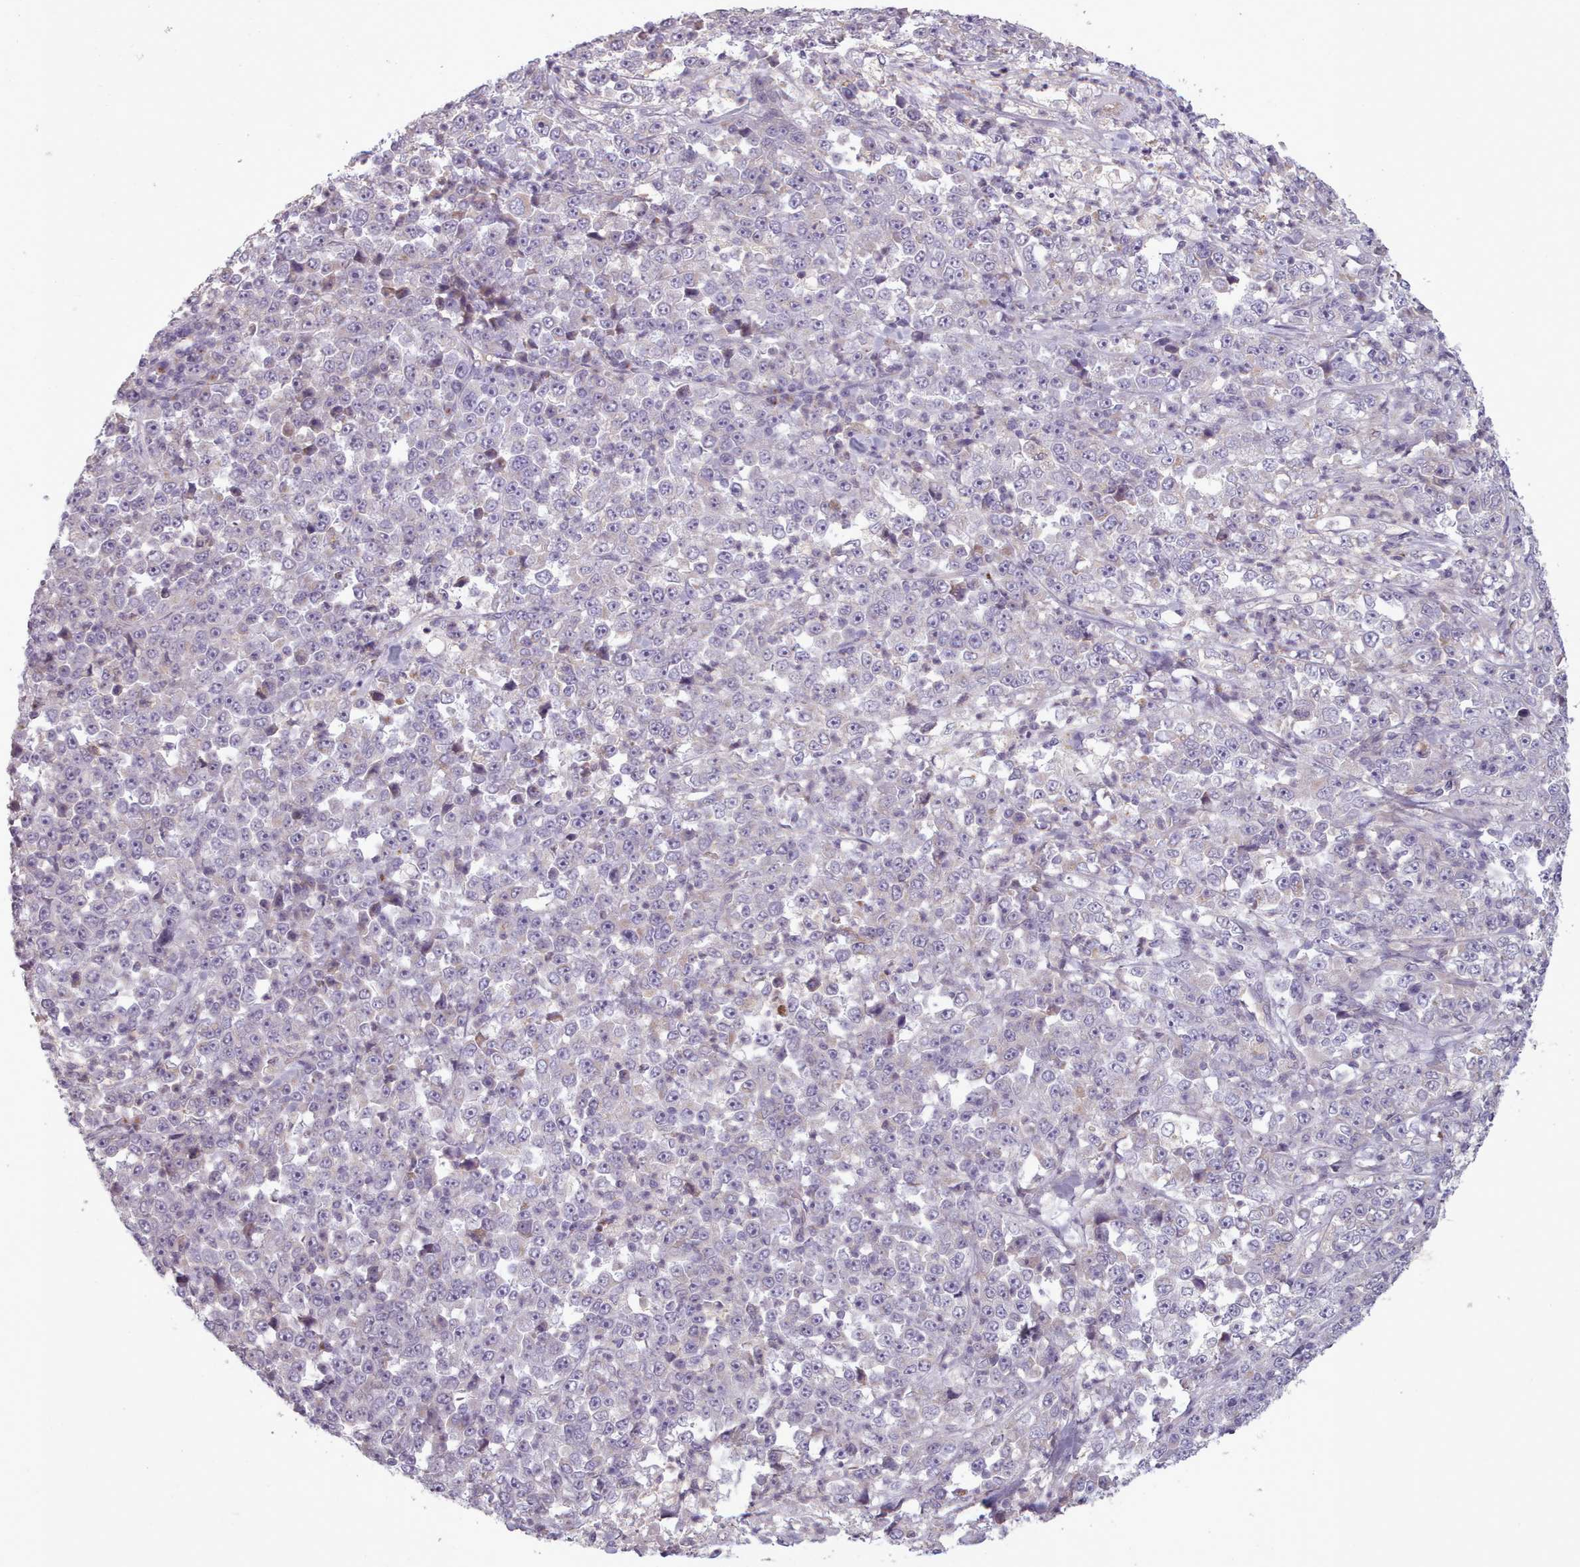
{"staining": {"intensity": "negative", "quantity": "none", "location": "none"}, "tissue": "stomach cancer", "cell_type": "Tumor cells", "image_type": "cancer", "snomed": [{"axis": "morphology", "description": "Normal tissue, NOS"}, {"axis": "morphology", "description": "Adenocarcinoma, NOS"}, {"axis": "topography", "description": "Stomach, upper"}, {"axis": "topography", "description": "Stomach"}], "caption": "Tumor cells show no significant positivity in adenocarcinoma (stomach).", "gene": "LAPTM5", "patient": {"sex": "male", "age": 59}}